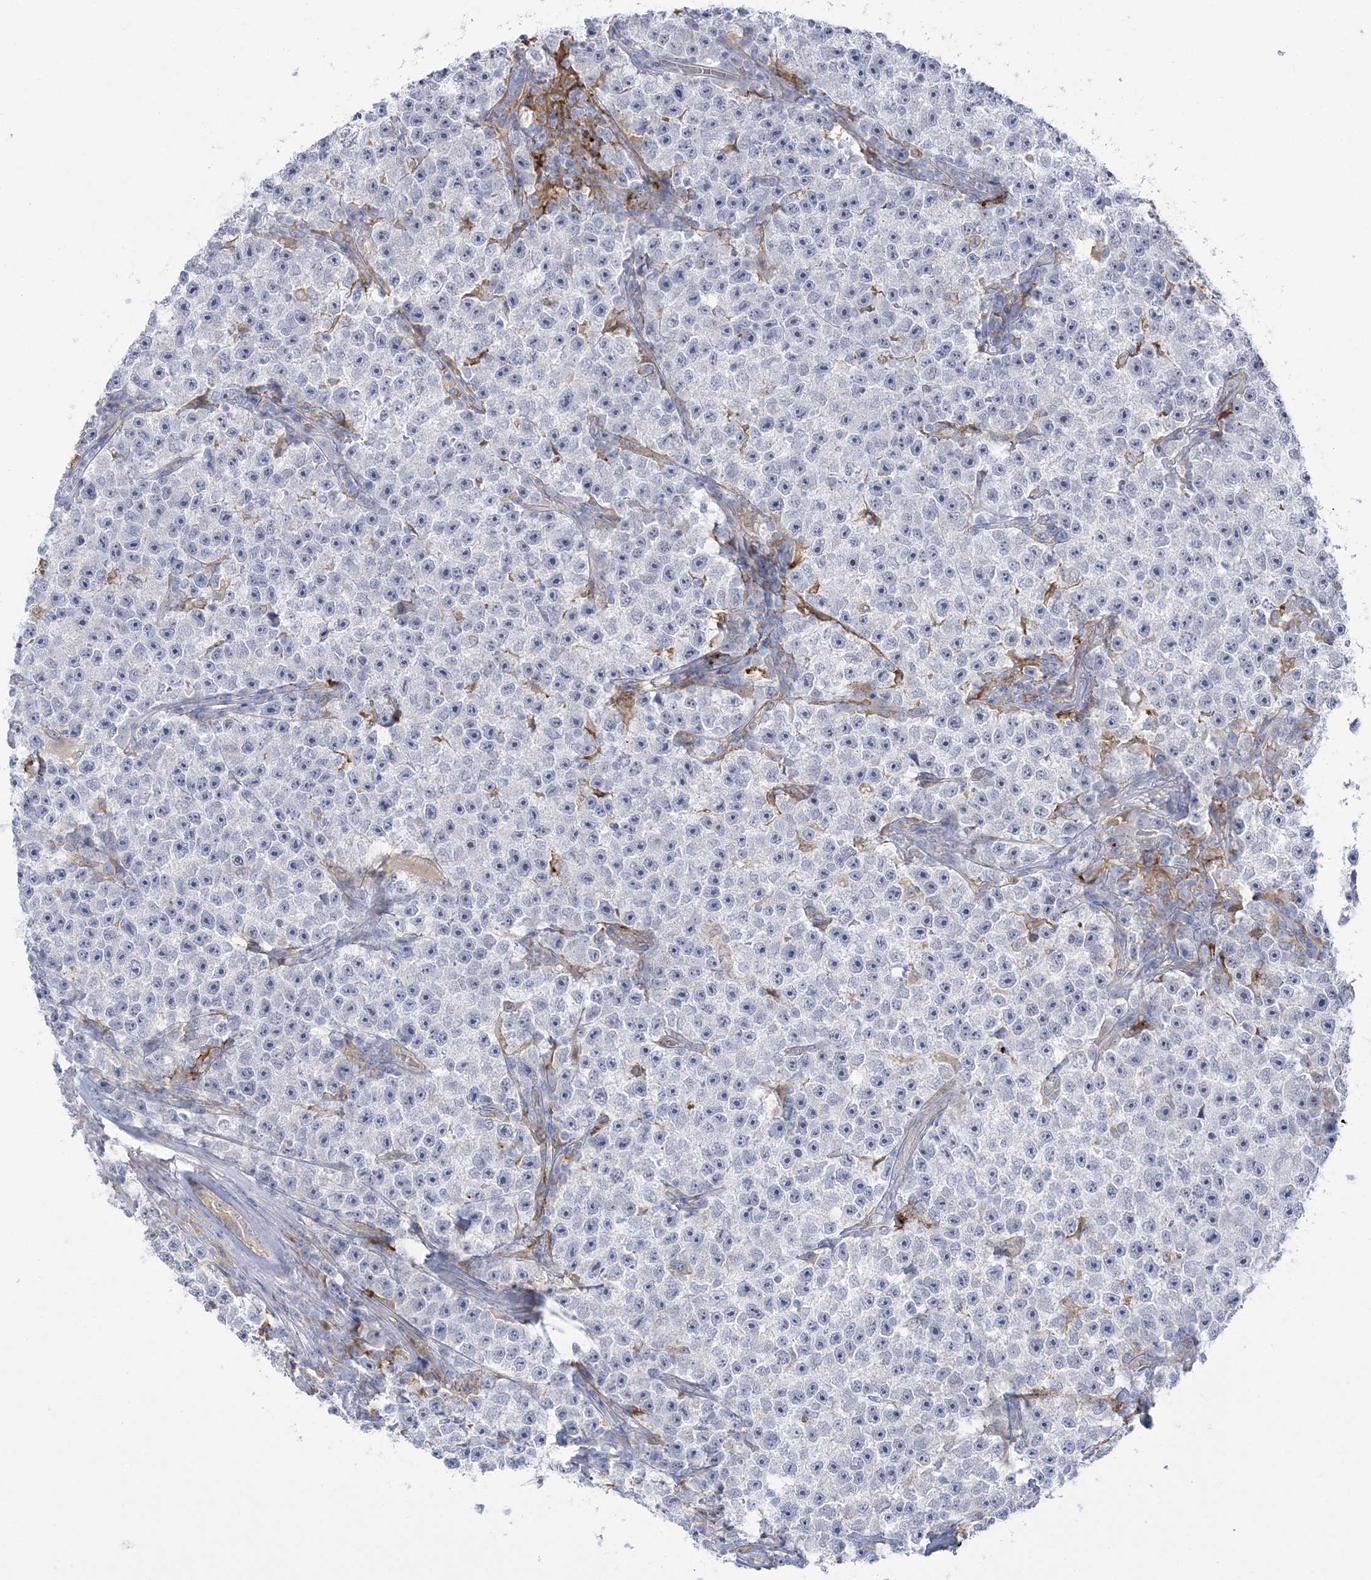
{"staining": {"intensity": "negative", "quantity": "none", "location": "none"}, "tissue": "testis cancer", "cell_type": "Tumor cells", "image_type": "cancer", "snomed": [{"axis": "morphology", "description": "Seminoma, NOS"}, {"axis": "topography", "description": "Testis"}], "caption": "A histopathology image of human testis cancer is negative for staining in tumor cells.", "gene": "HAAO", "patient": {"sex": "male", "age": 22}}